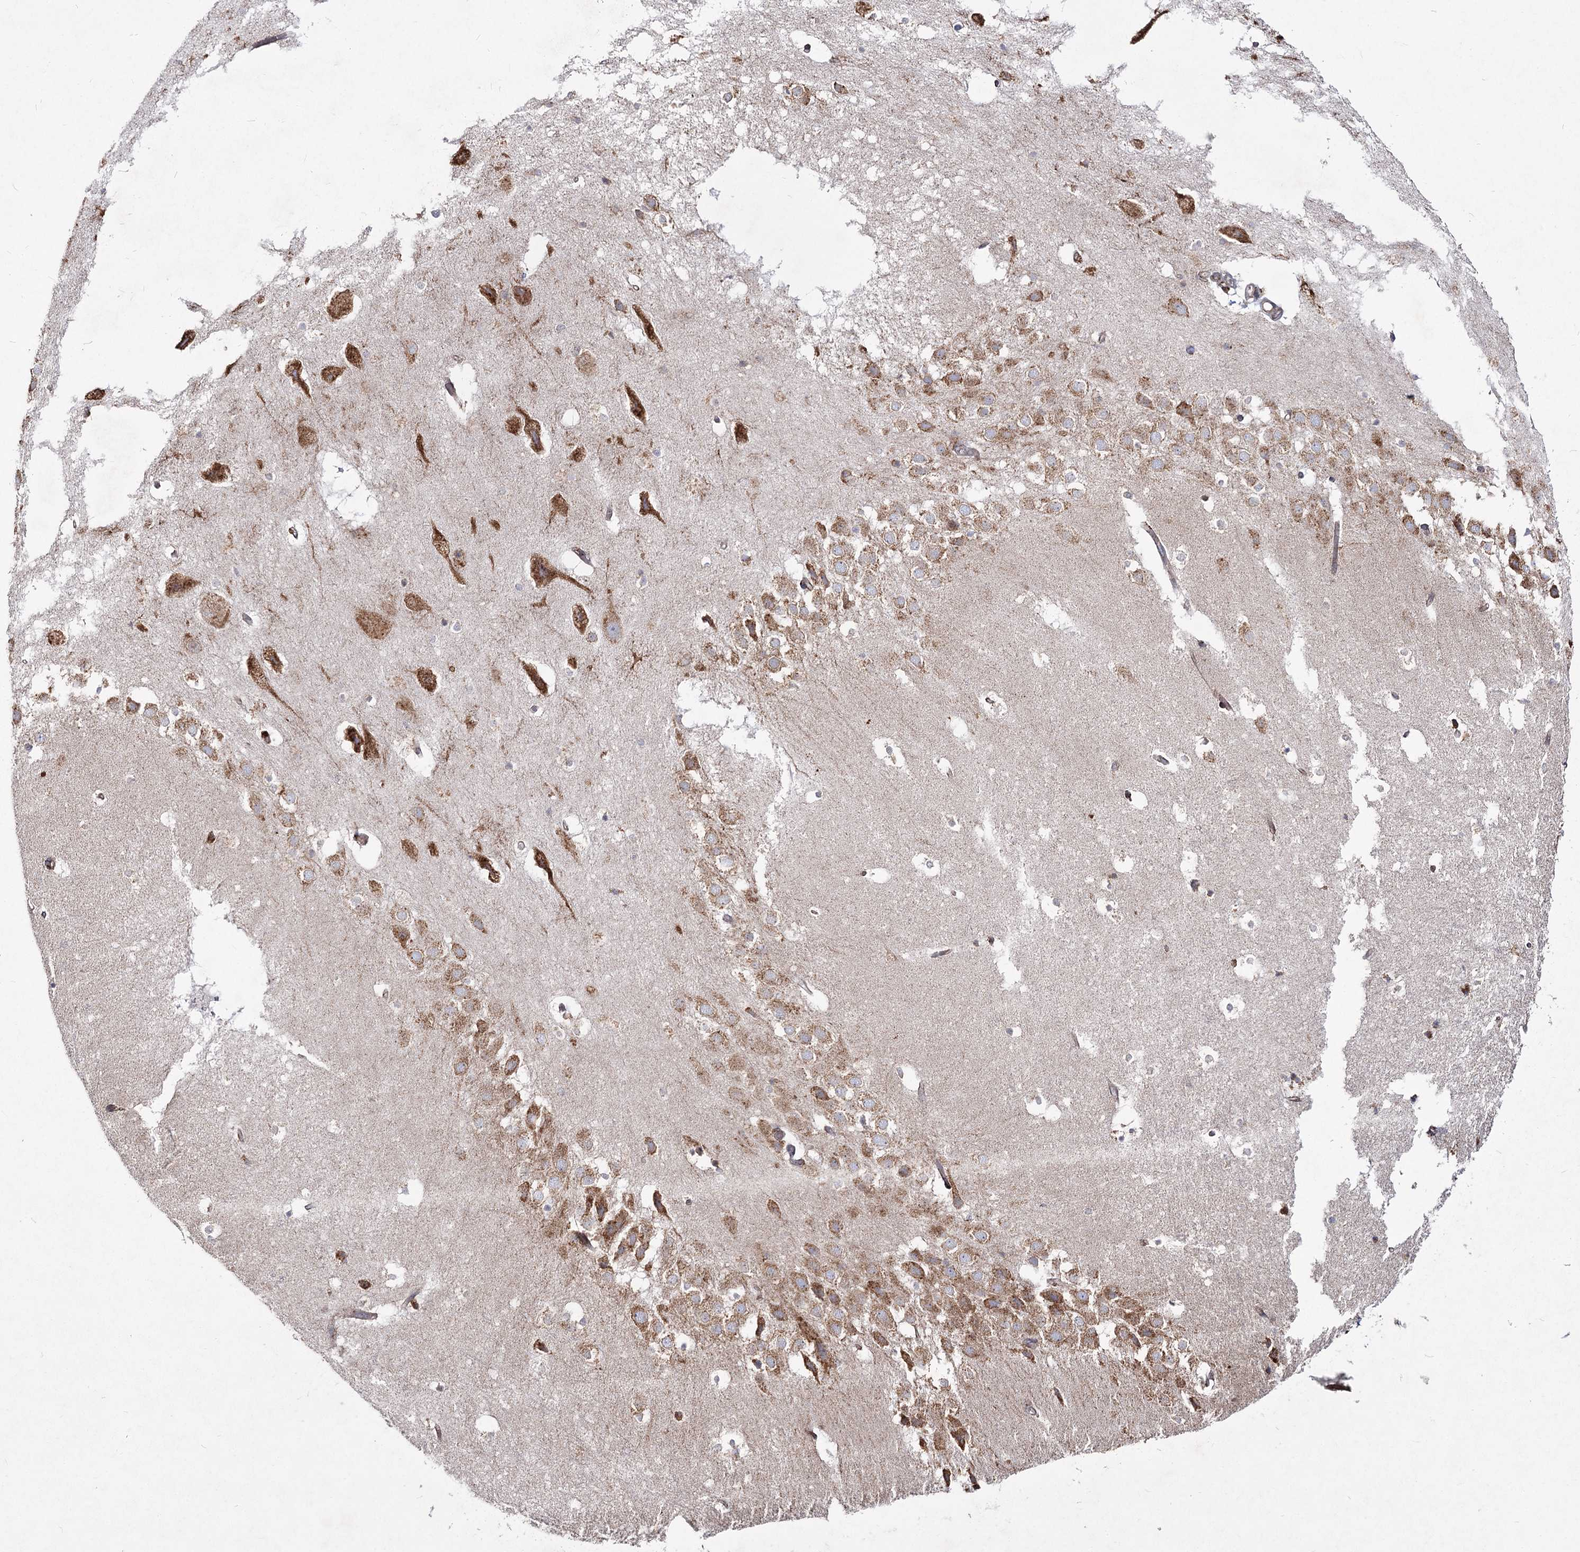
{"staining": {"intensity": "moderate", "quantity": "<25%", "location": "cytoplasmic/membranous"}, "tissue": "hippocampus", "cell_type": "Glial cells", "image_type": "normal", "snomed": [{"axis": "morphology", "description": "Normal tissue, NOS"}, {"axis": "topography", "description": "Hippocampus"}], "caption": "Immunohistochemistry photomicrograph of normal human hippocampus stained for a protein (brown), which exhibits low levels of moderate cytoplasmic/membranous positivity in about <25% of glial cells.", "gene": "NHLRC2", "patient": {"sex": "female", "age": 52}}